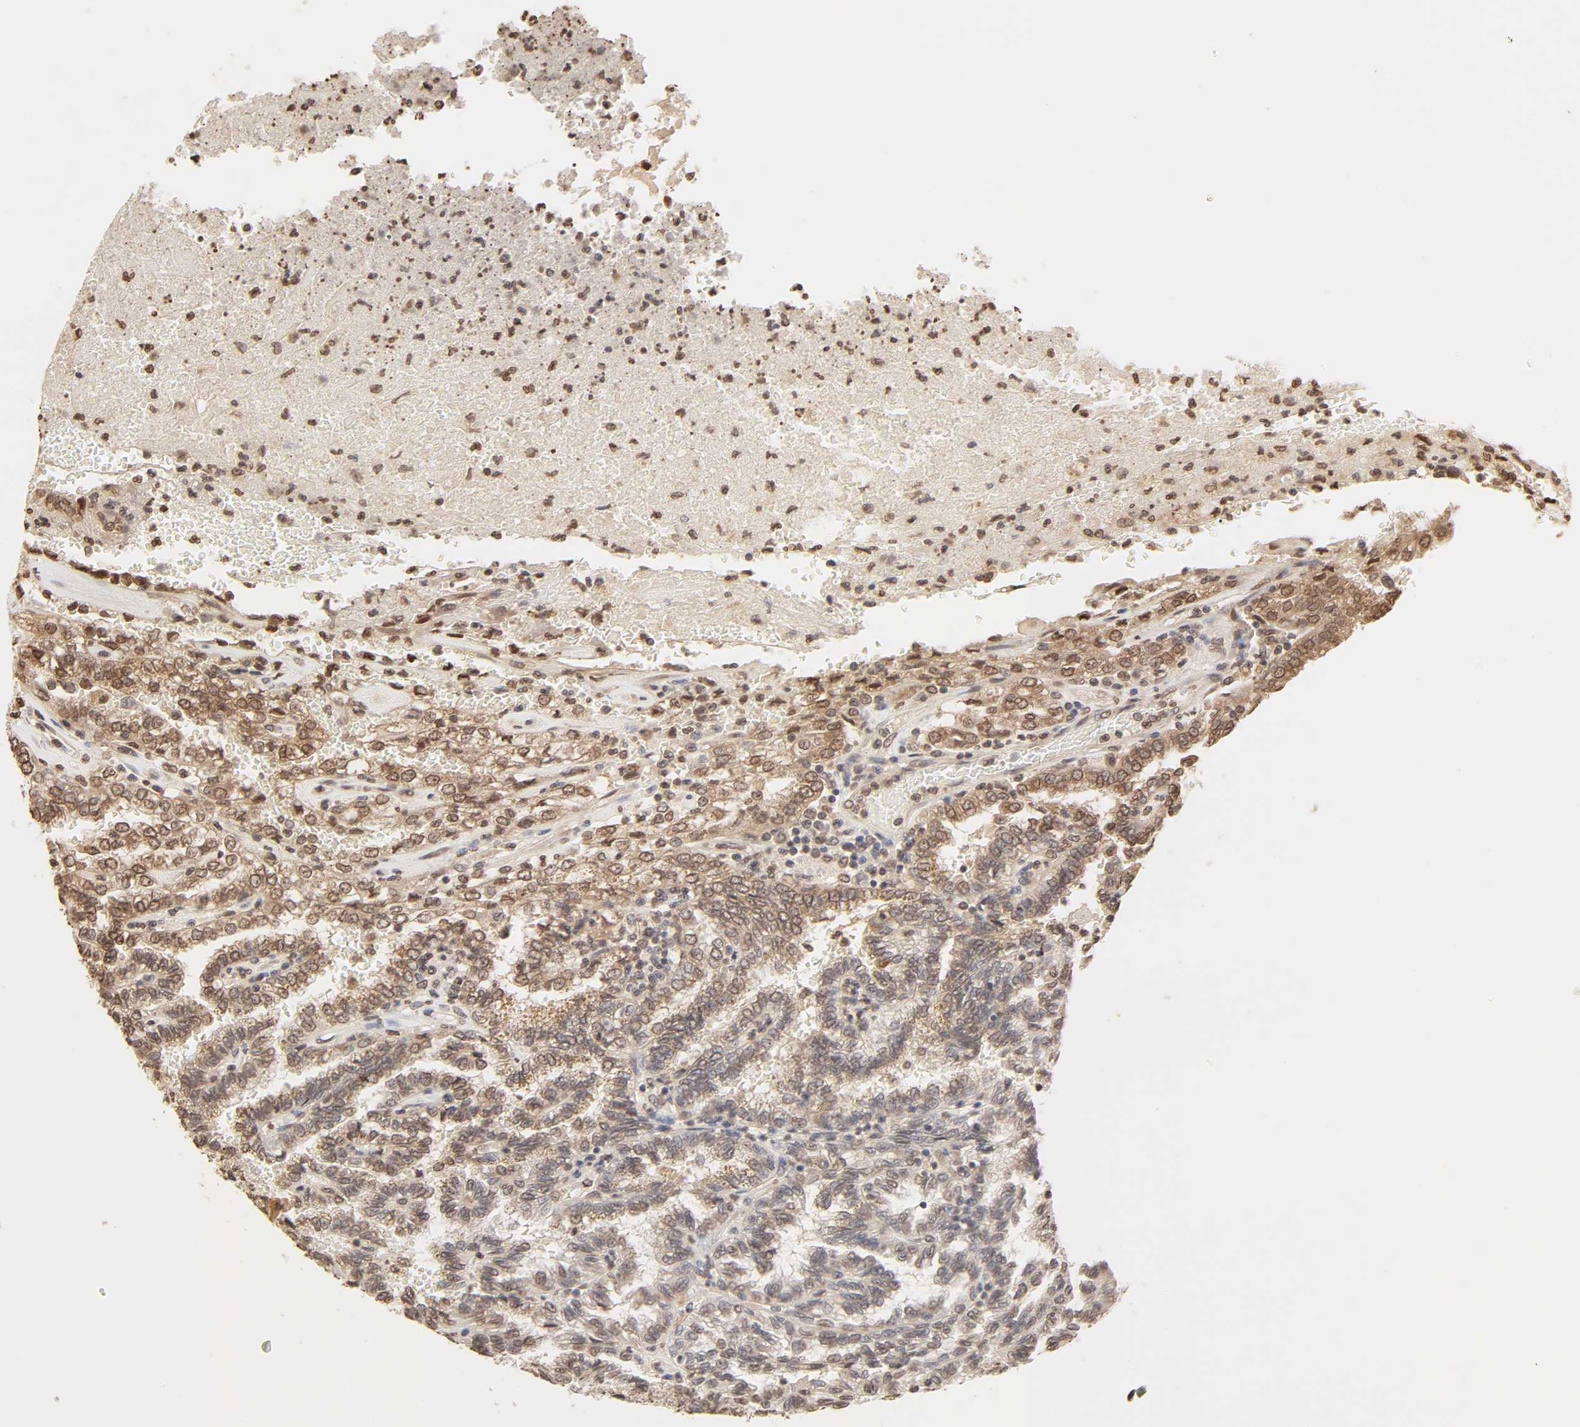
{"staining": {"intensity": "moderate", "quantity": "25%-75%", "location": "cytoplasmic/membranous,nuclear"}, "tissue": "renal cancer", "cell_type": "Tumor cells", "image_type": "cancer", "snomed": [{"axis": "morphology", "description": "Inflammation, NOS"}, {"axis": "morphology", "description": "Adenocarcinoma, NOS"}, {"axis": "topography", "description": "Kidney"}], "caption": "A high-resolution image shows immunohistochemistry staining of renal adenocarcinoma, which reveals moderate cytoplasmic/membranous and nuclear positivity in about 25%-75% of tumor cells. (brown staining indicates protein expression, while blue staining denotes nuclei).", "gene": "TBL1X", "patient": {"sex": "male", "age": 68}}